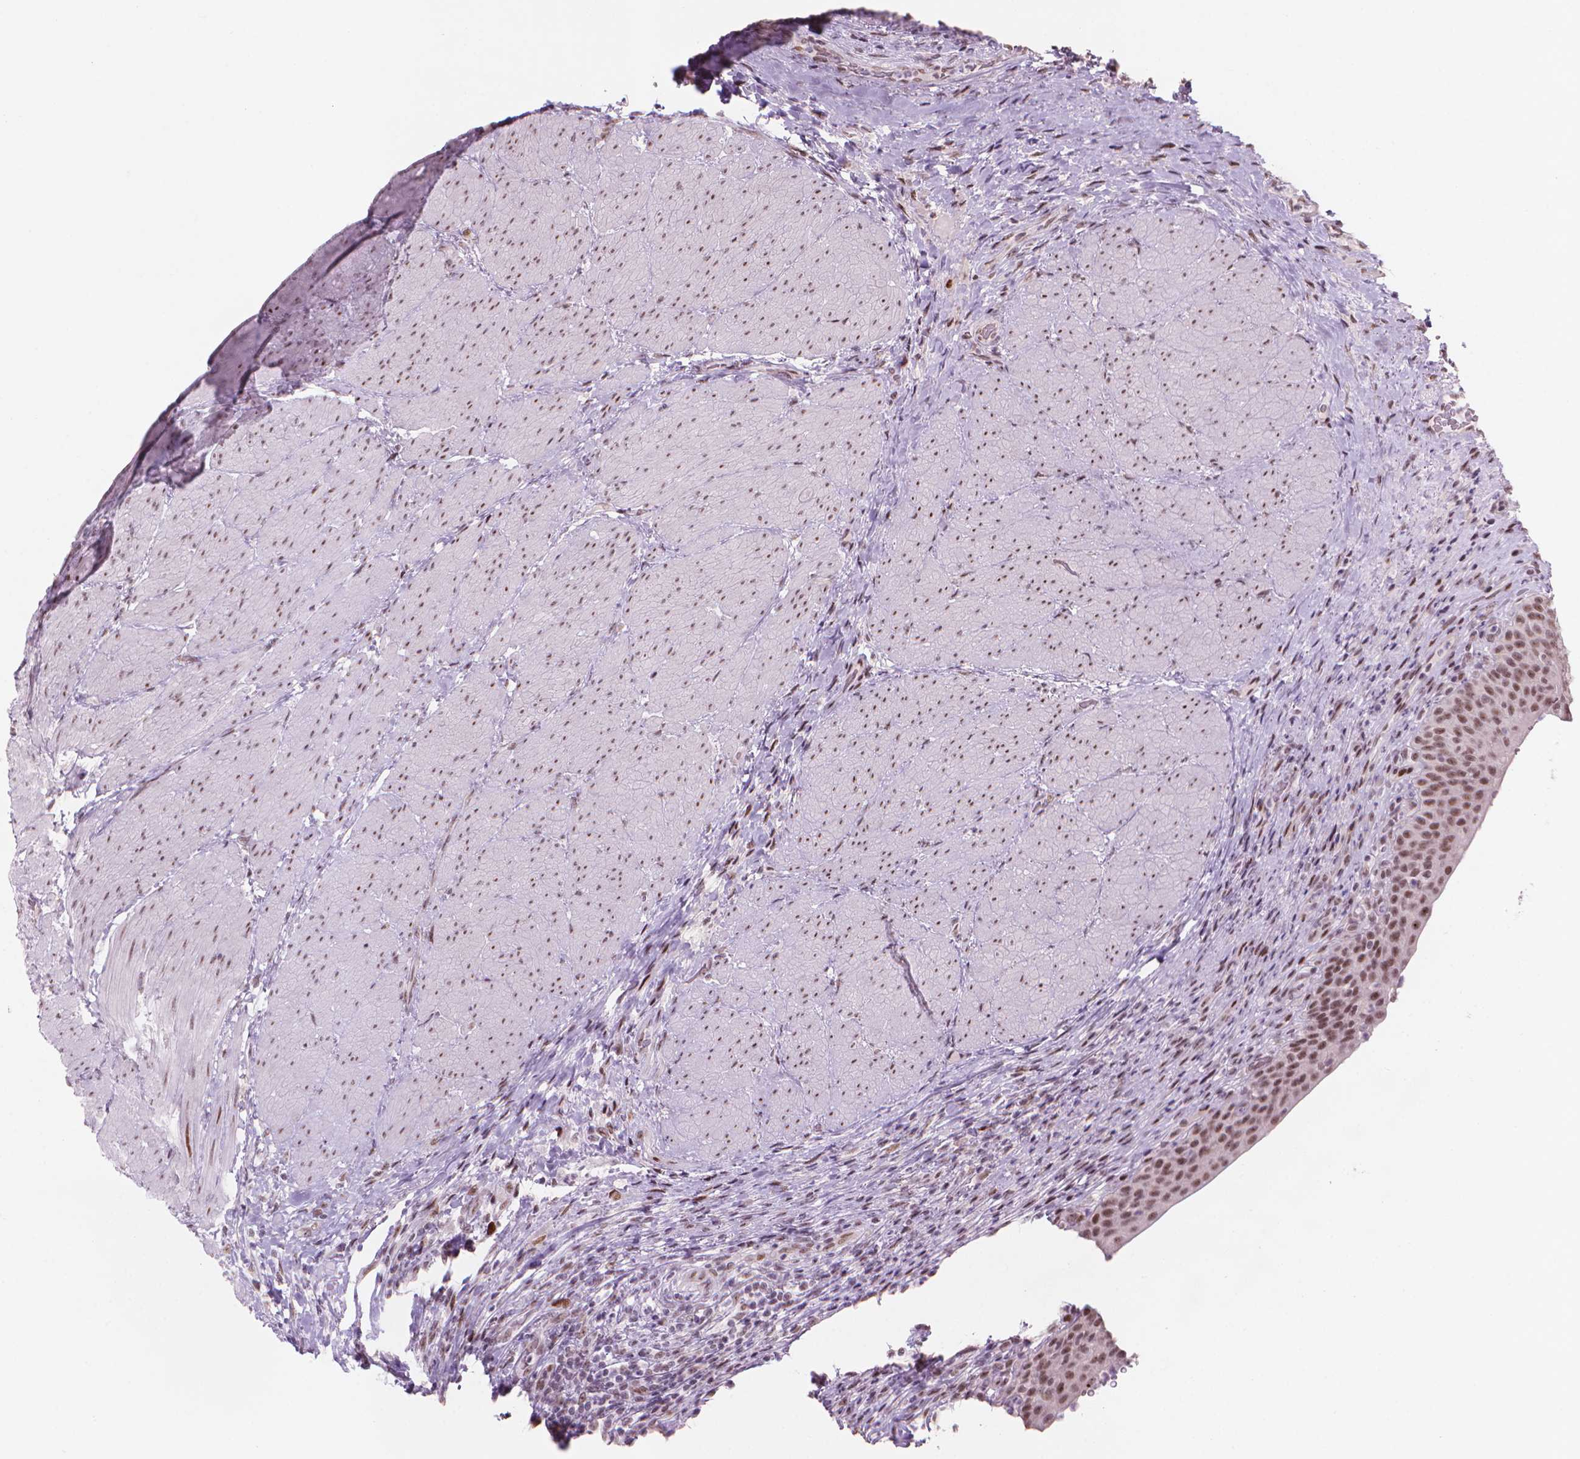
{"staining": {"intensity": "moderate", "quantity": ">75%", "location": "nuclear"}, "tissue": "urinary bladder", "cell_type": "Urothelial cells", "image_type": "normal", "snomed": [{"axis": "morphology", "description": "Normal tissue, NOS"}, {"axis": "topography", "description": "Urinary bladder"}, {"axis": "topography", "description": "Peripheral nerve tissue"}], "caption": "An image showing moderate nuclear expression in approximately >75% of urothelial cells in unremarkable urinary bladder, as visualized by brown immunohistochemical staining.", "gene": "HES7", "patient": {"sex": "male", "age": 66}}